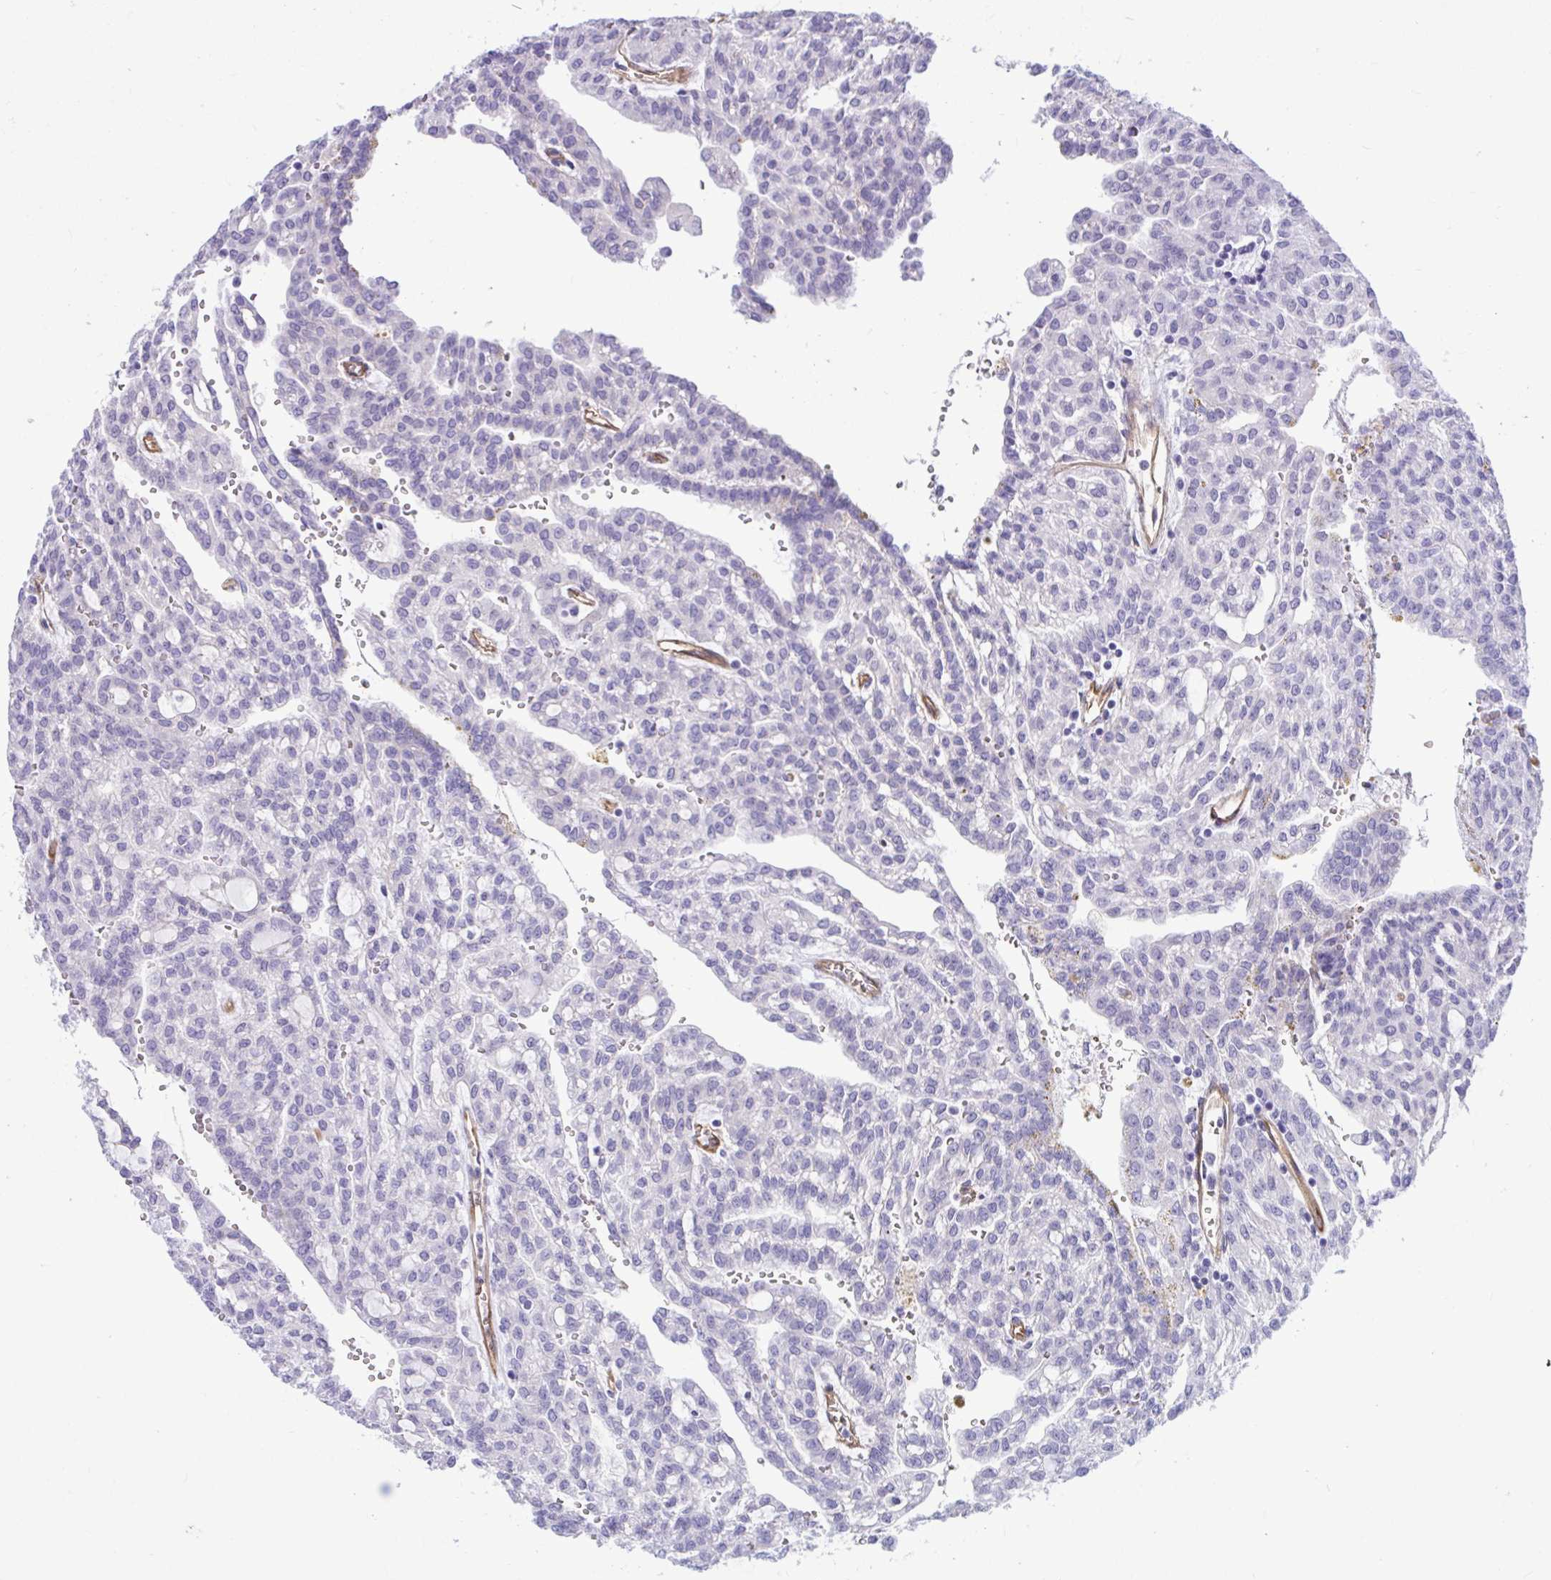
{"staining": {"intensity": "negative", "quantity": "none", "location": "none"}, "tissue": "renal cancer", "cell_type": "Tumor cells", "image_type": "cancer", "snomed": [{"axis": "morphology", "description": "Adenocarcinoma, NOS"}, {"axis": "topography", "description": "Kidney"}], "caption": "A high-resolution image shows immunohistochemistry staining of renal cancer, which displays no significant staining in tumor cells.", "gene": "LIMS2", "patient": {"sex": "male", "age": 63}}